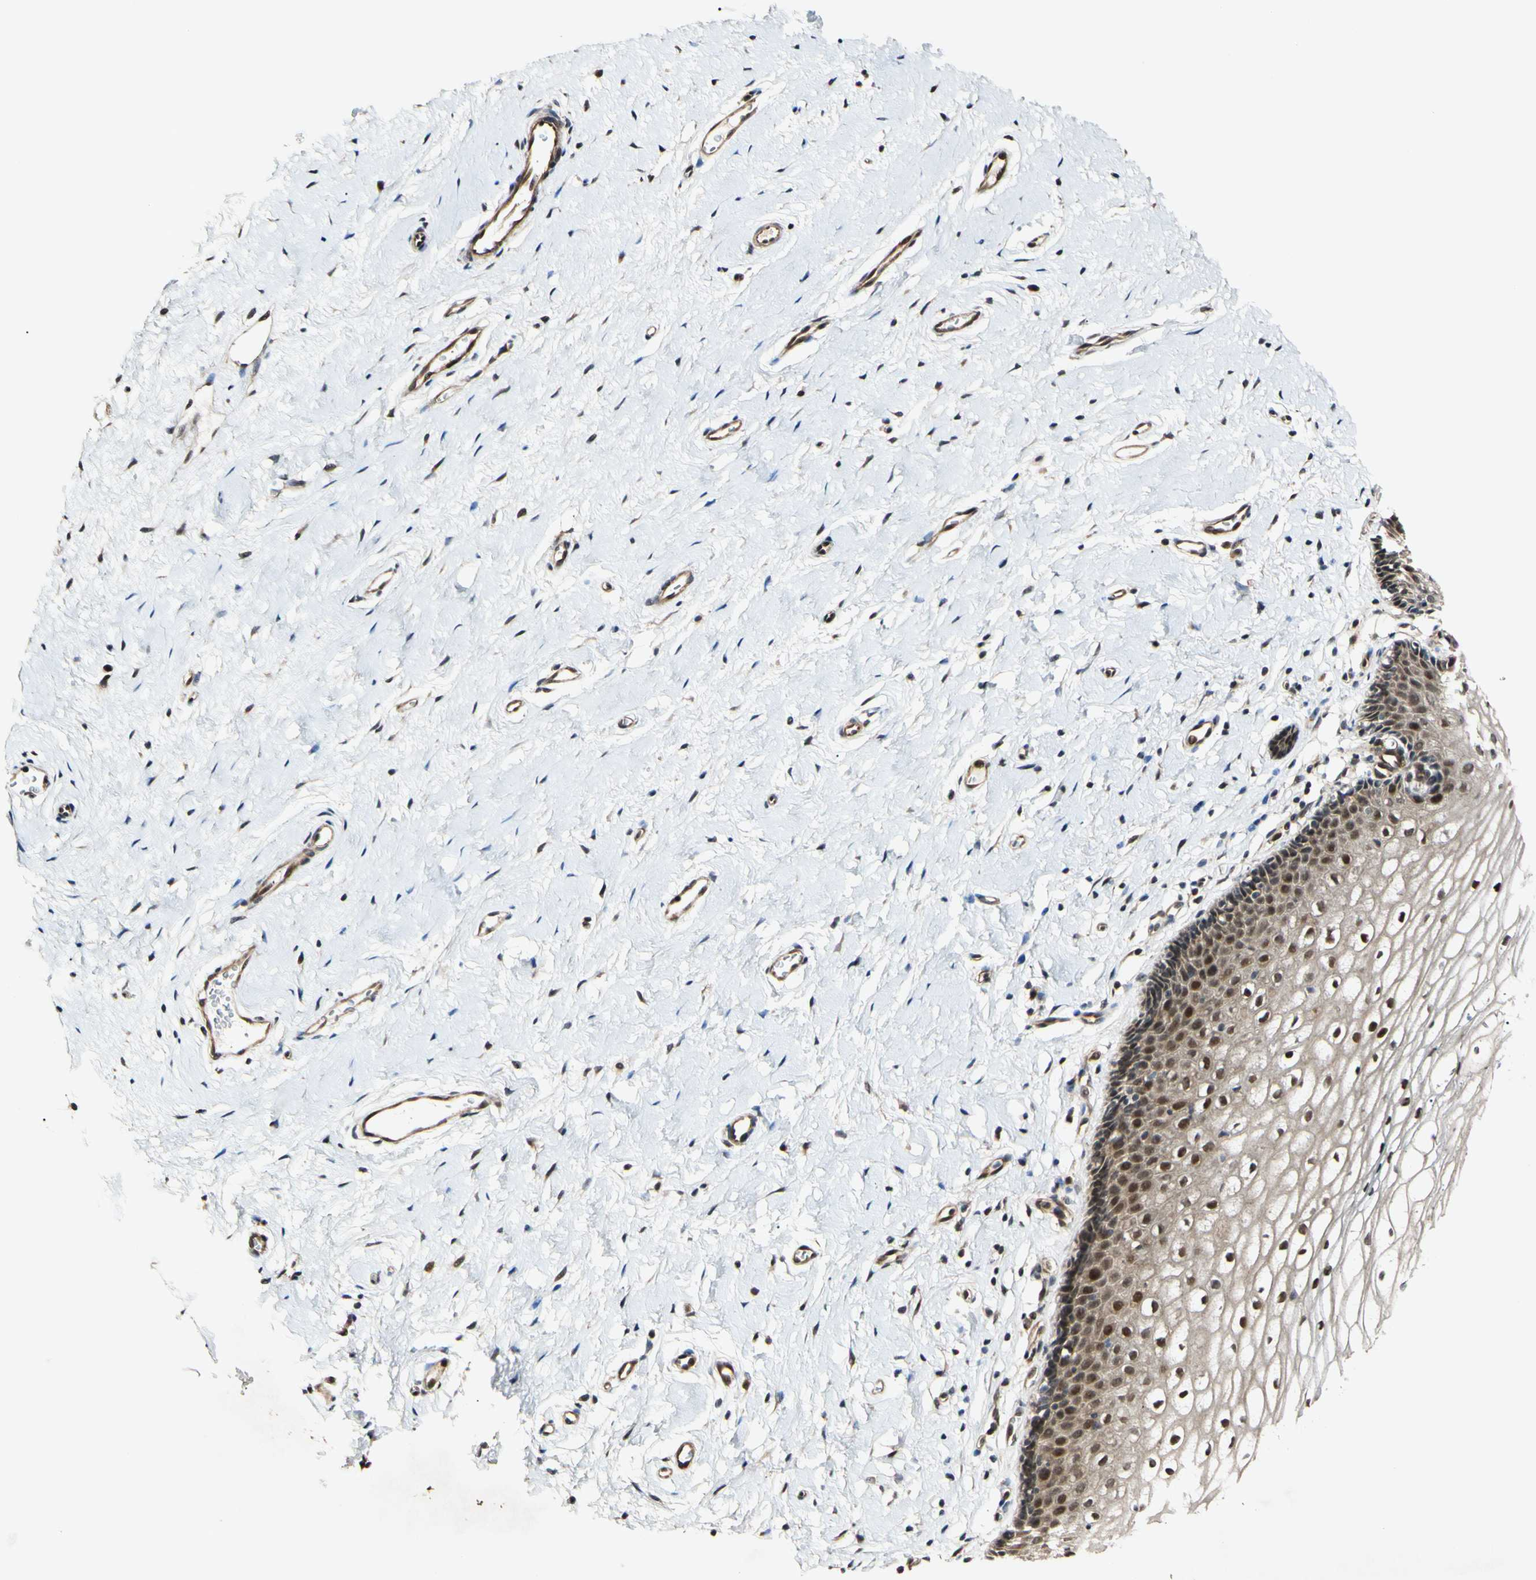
{"staining": {"intensity": "moderate", "quantity": ">75%", "location": "cytoplasmic/membranous,nuclear"}, "tissue": "vagina", "cell_type": "Squamous epithelial cells", "image_type": "normal", "snomed": [{"axis": "morphology", "description": "Normal tissue, NOS"}, {"axis": "topography", "description": "Soft tissue"}, {"axis": "topography", "description": "Vagina"}], "caption": "The micrograph displays immunohistochemical staining of unremarkable vagina. There is moderate cytoplasmic/membranous,nuclear staining is seen in approximately >75% of squamous epithelial cells.", "gene": "CSNK1E", "patient": {"sex": "female", "age": 61}}